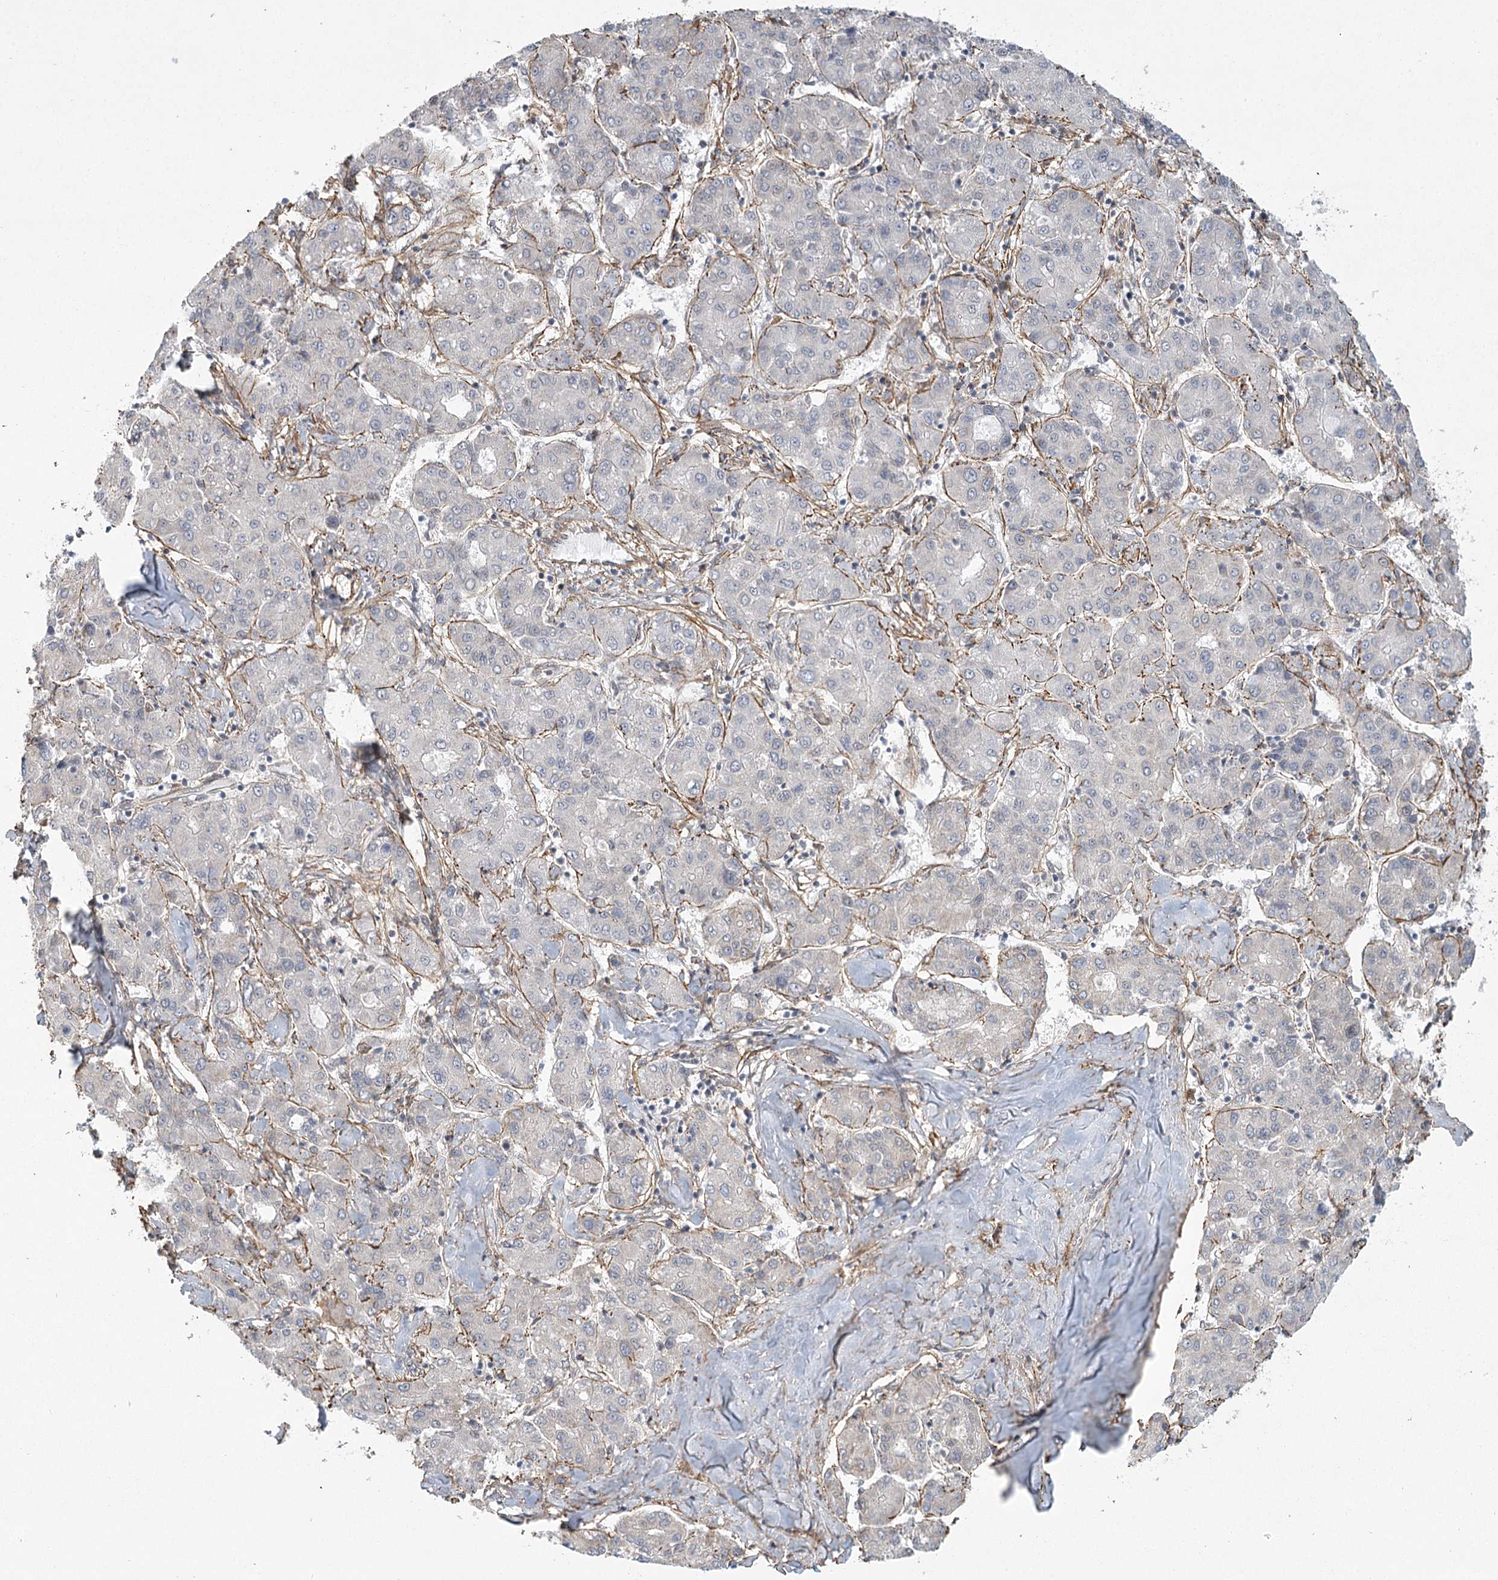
{"staining": {"intensity": "negative", "quantity": "none", "location": "none"}, "tissue": "liver cancer", "cell_type": "Tumor cells", "image_type": "cancer", "snomed": [{"axis": "morphology", "description": "Carcinoma, Hepatocellular, NOS"}, {"axis": "topography", "description": "Liver"}], "caption": "A photomicrograph of human liver hepatocellular carcinoma is negative for staining in tumor cells. (DAB IHC visualized using brightfield microscopy, high magnification).", "gene": "MED28", "patient": {"sex": "male", "age": 65}}